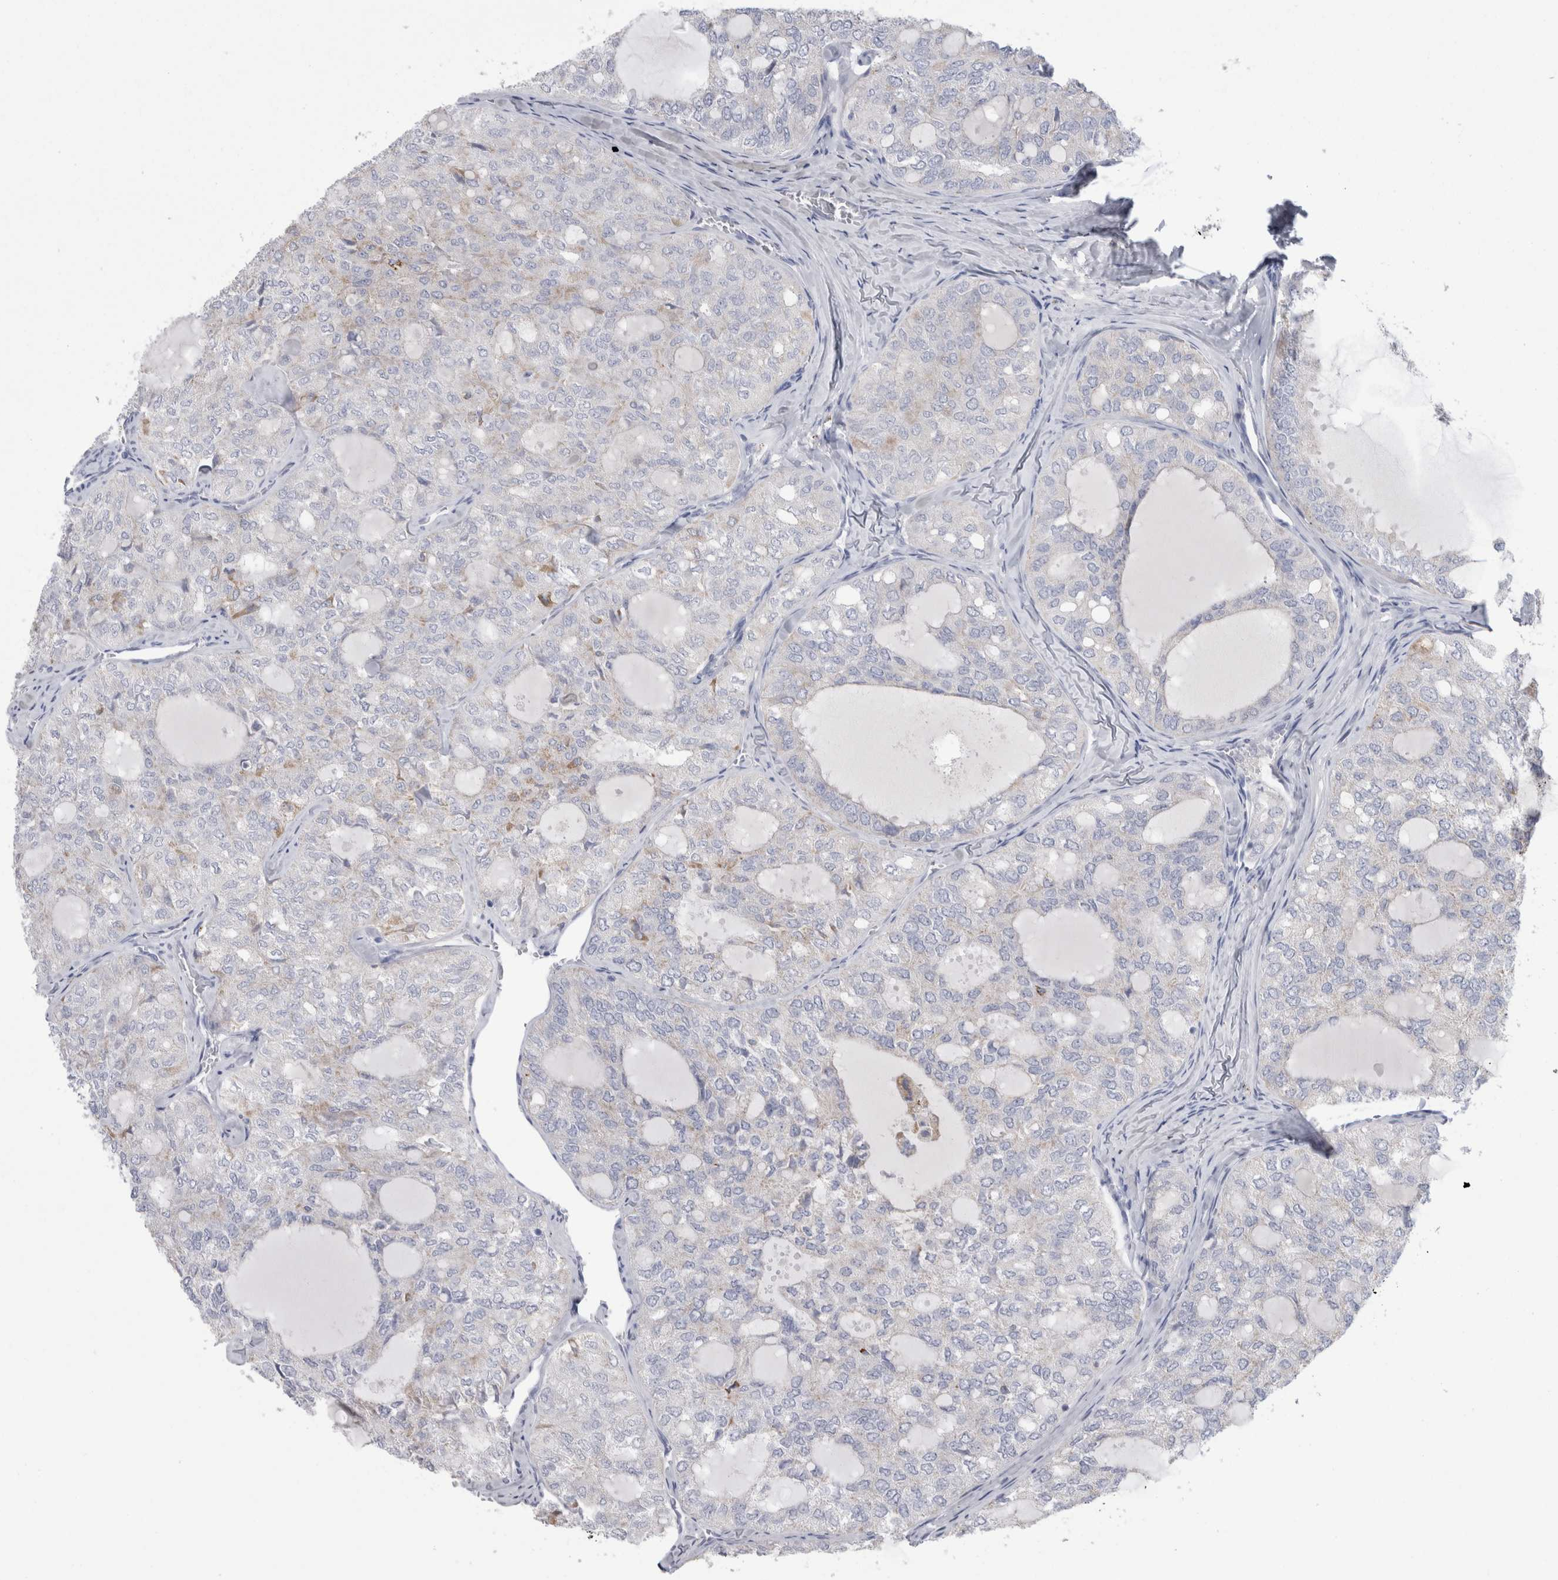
{"staining": {"intensity": "weak", "quantity": "<25%", "location": "cytoplasmic/membranous"}, "tissue": "thyroid cancer", "cell_type": "Tumor cells", "image_type": "cancer", "snomed": [{"axis": "morphology", "description": "Follicular adenoma carcinoma, NOS"}, {"axis": "topography", "description": "Thyroid gland"}], "caption": "Thyroid follicular adenoma carcinoma stained for a protein using immunohistochemistry reveals no expression tumor cells.", "gene": "GATM", "patient": {"sex": "male", "age": 75}}